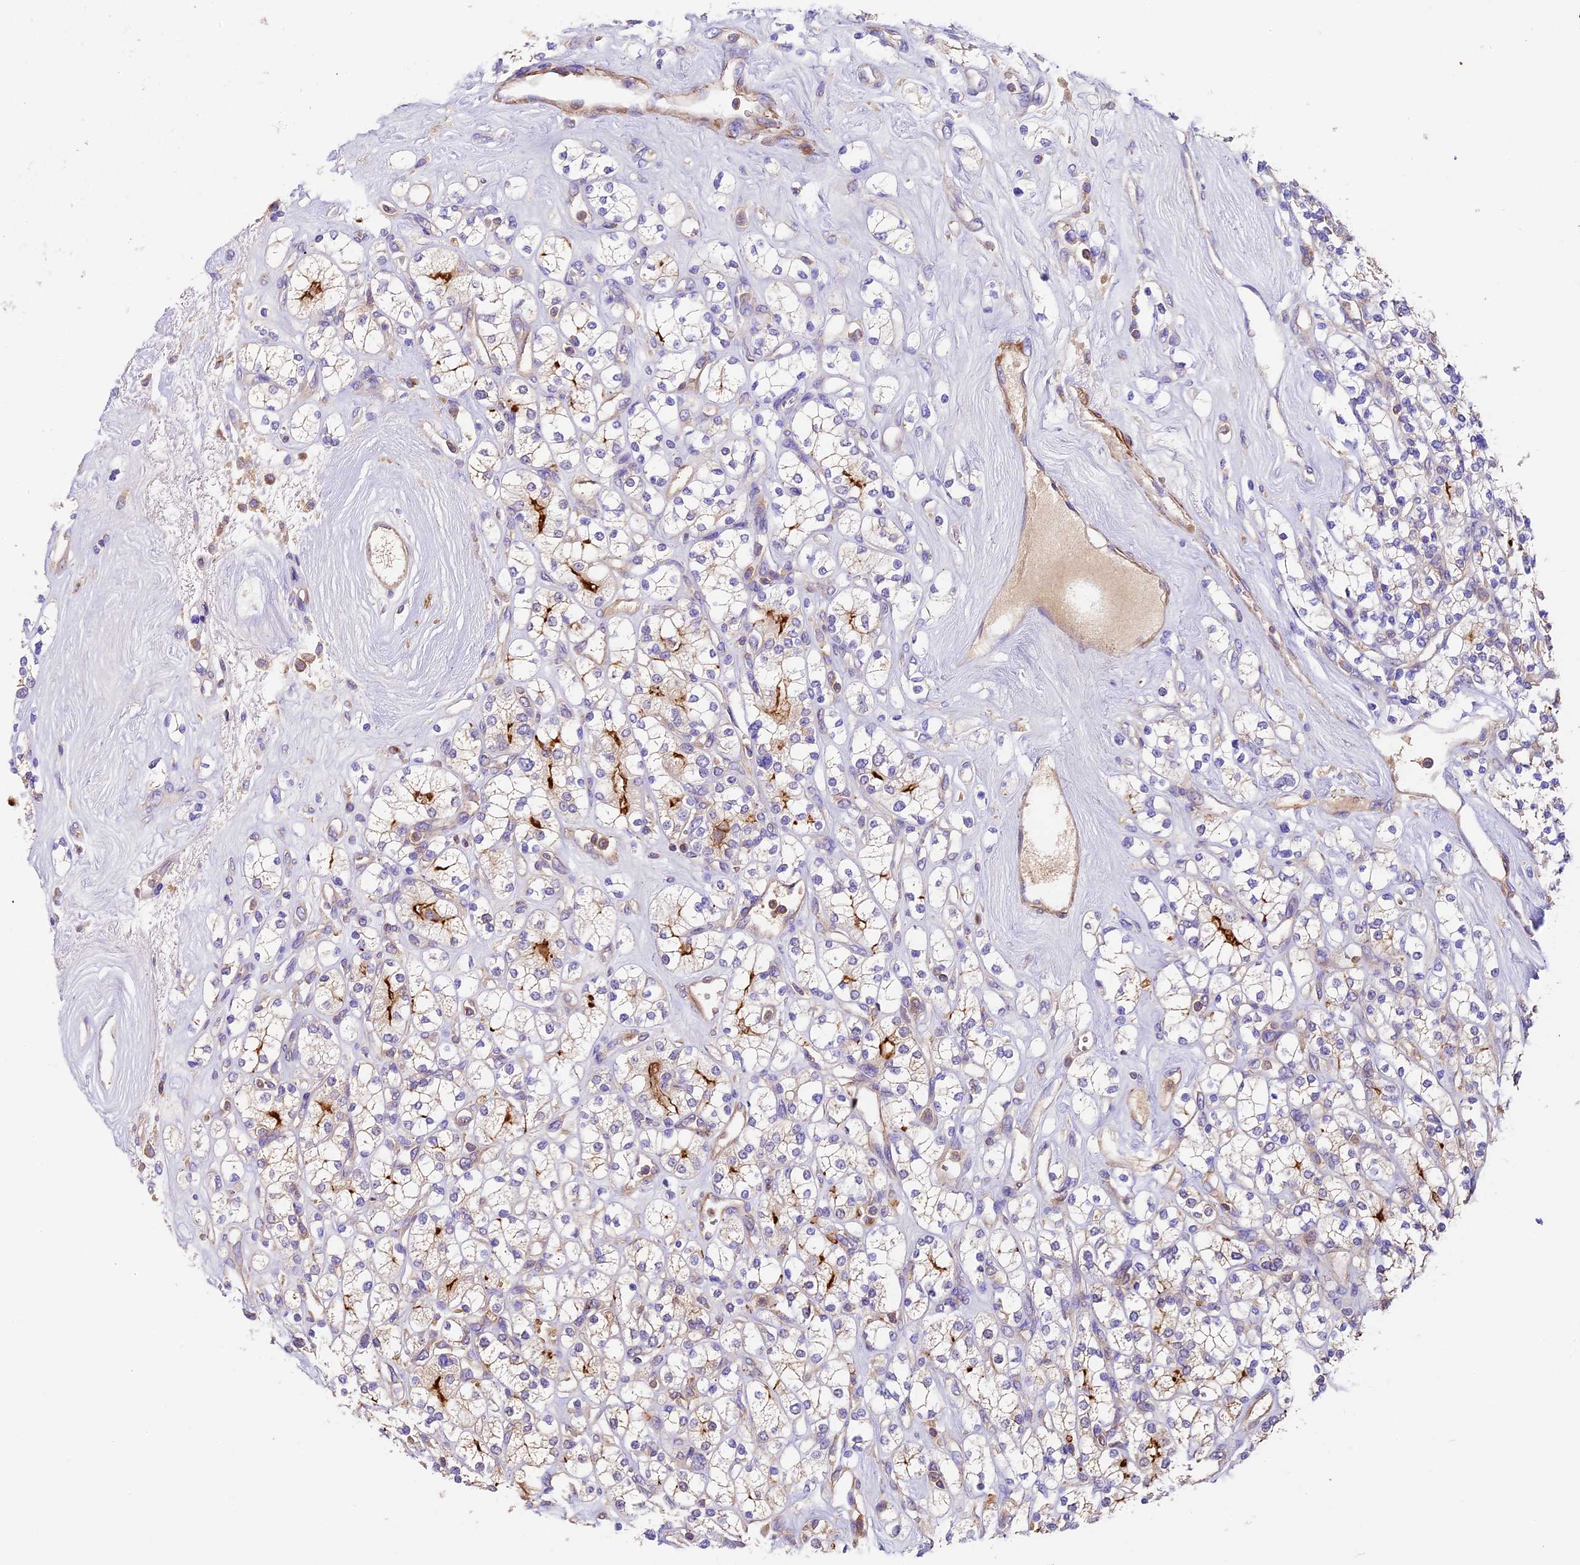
{"staining": {"intensity": "moderate", "quantity": "<25%", "location": "cytoplasmic/membranous"}, "tissue": "renal cancer", "cell_type": "Tumor cells", "image_type": "cancer", "snomed": [{"axis": "morphology", "description": "Adenocarcinoma, NOS"}, {"axis": "topography", "description": "Kidney"}], "caption": "Tumor cells reveal low levels of moderate cytoplasmic/membranous expression in approximately <25% of cells in human renal cancer.", "gene": "TBC1D1", "patient": {"sex": "male", "age": 77}}